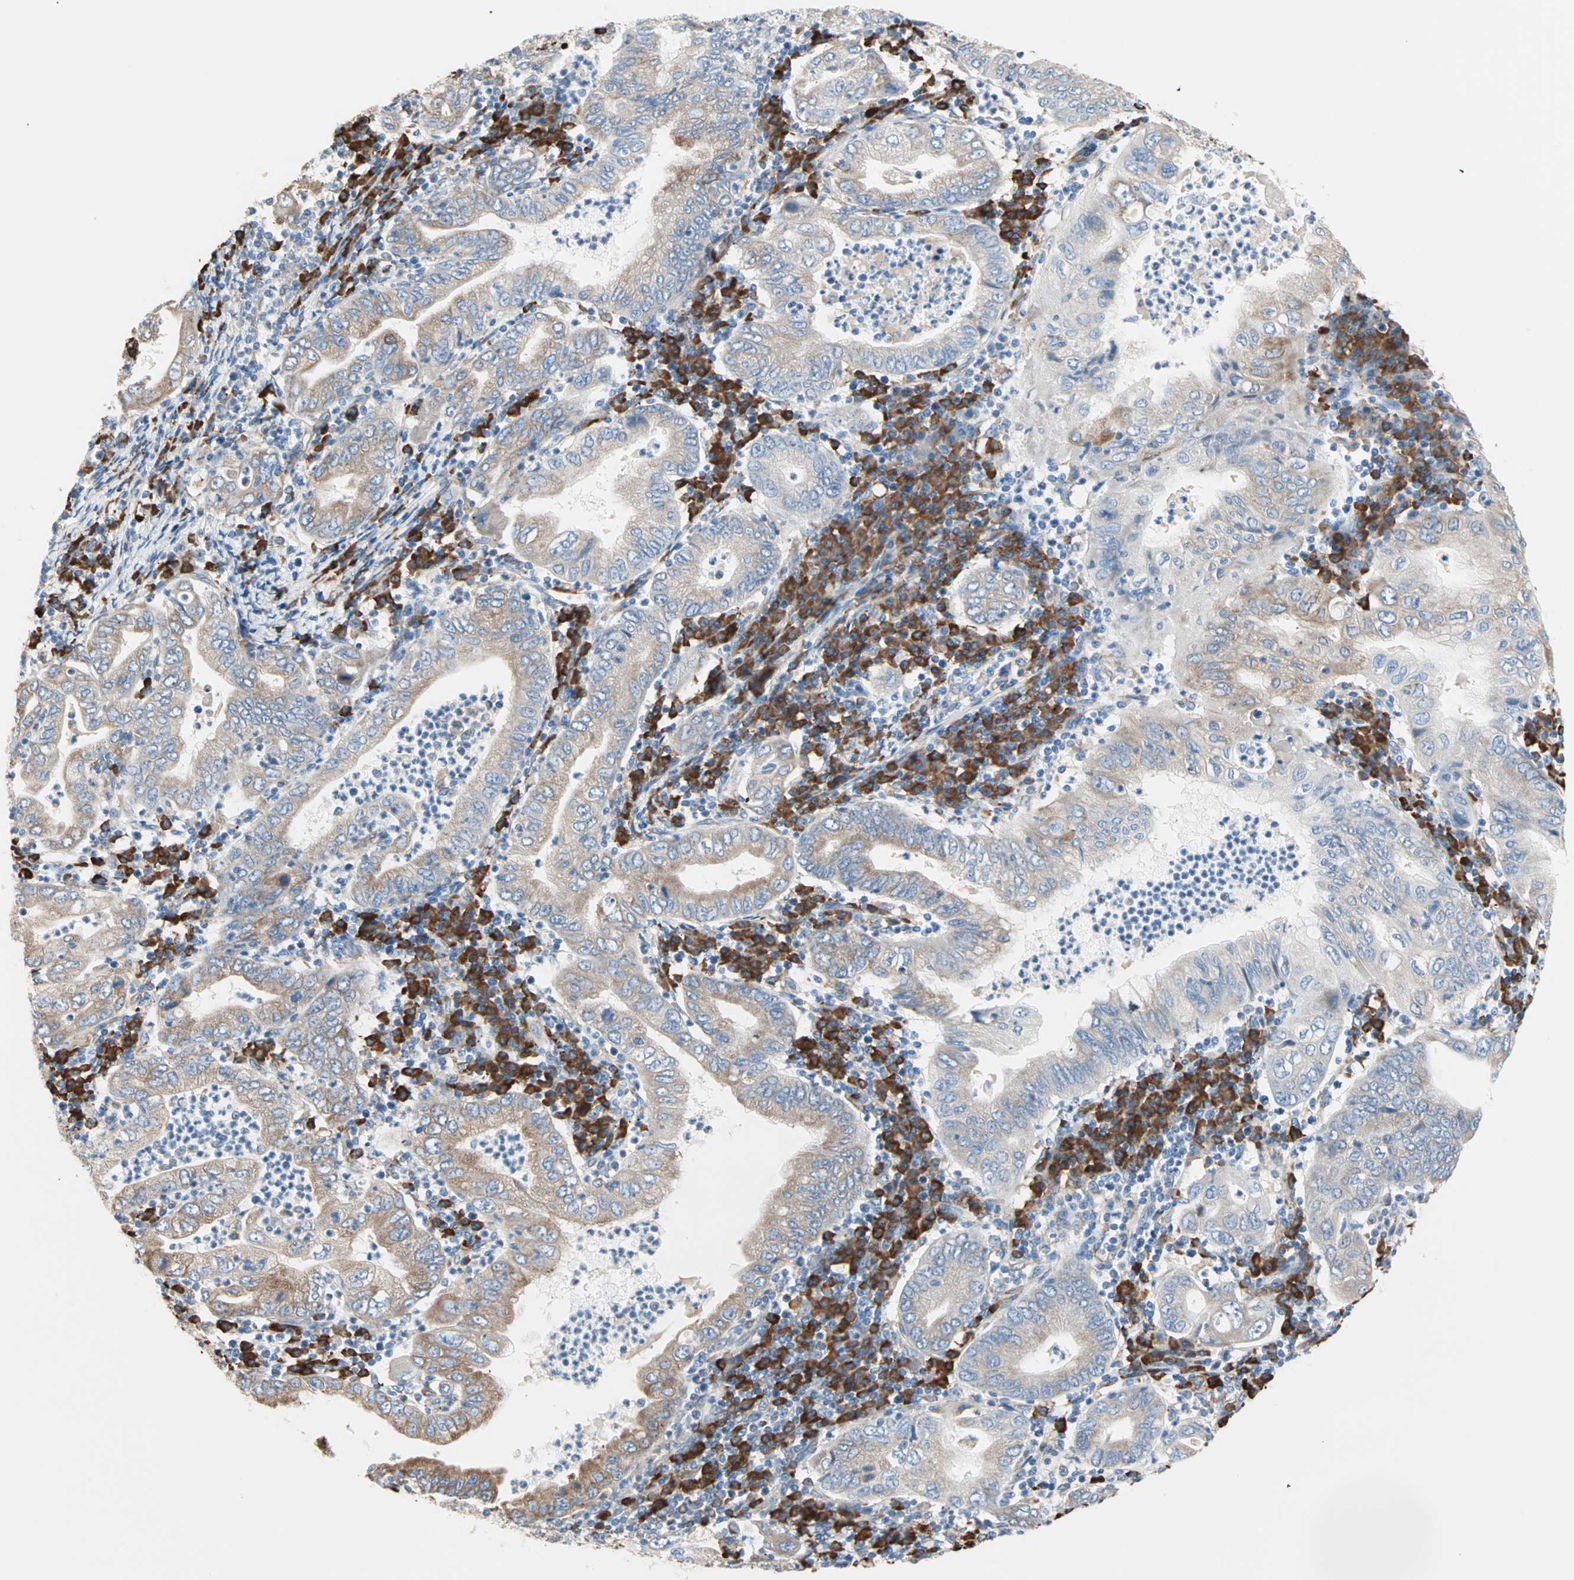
{"staining": {"intensity": "moderate", "quantity": ">75%", "location": "cytoplasmic/membranous"}, "tissue": "stomach cancer", "cell_type": "Tumor cells", "image_type": "cancer", "snomed": [{"axis": "morphology", "description": "Normal tissue, NOS"}, {"axis": "morphology", "description": "Adenocarcinoma, NOS"}, {"axis": "topography", "description": "Esophagus"}, {"axis": "topography", "description": "Stomach, upper"}, {"axis": "topography", "description": "Peripheral nerve tissue"}], "caption": "Stomach cancer was stained to show a protein in brown. There is medium levels of moderate cytoplasmic/membranous positivity in approximately >75% of tumor cells.", "gene": "PLCXD1", "patient": {"sex": "male", "age": 62}}